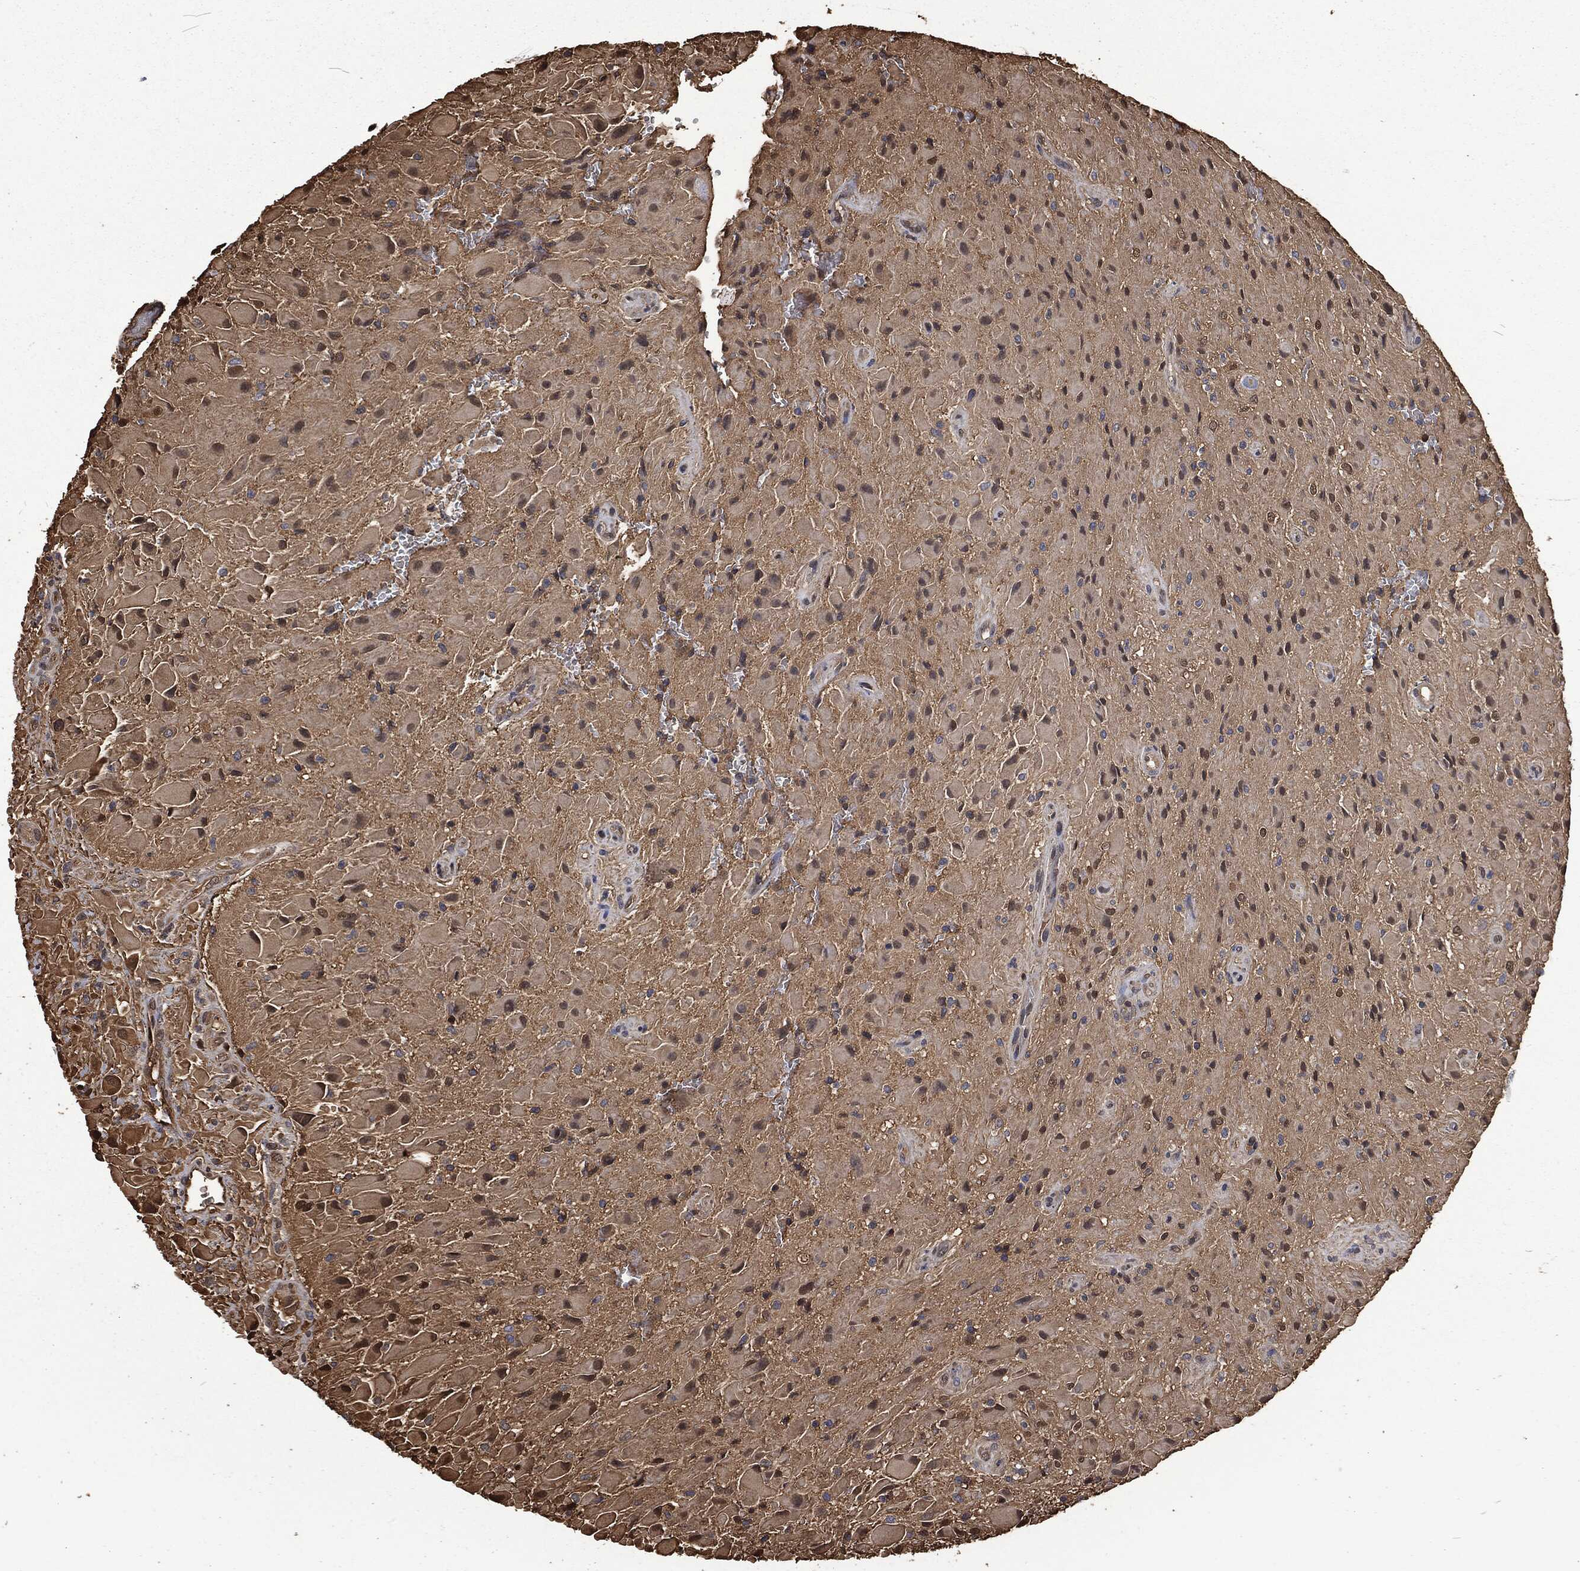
{"staining": {"intensity": "moderate", "quantity": "<25%", "location": "cytoplasmic/membranous,nuclear"}, "tissue": "glioma", "cell_type": "Tumor cells", "image_type": "cancer", "snomed": [{"axis": "morphology", "description": "Glioma, malignant, High grade"}, {"axis": "topography", "description": "Cerebral cortex"}], "caption": "This micrograph exhibits malignant glioma (high-grade) stained with immunohistochemistry (IHC) to label a protein in brown. The cytoplasmic/membranous and nuclear of tumor cells show moderate positivity for the protein. Nuclei are counter-stained blue.", "gene": "PRDX4", "patient": {"sex": "male", "age": 35}}